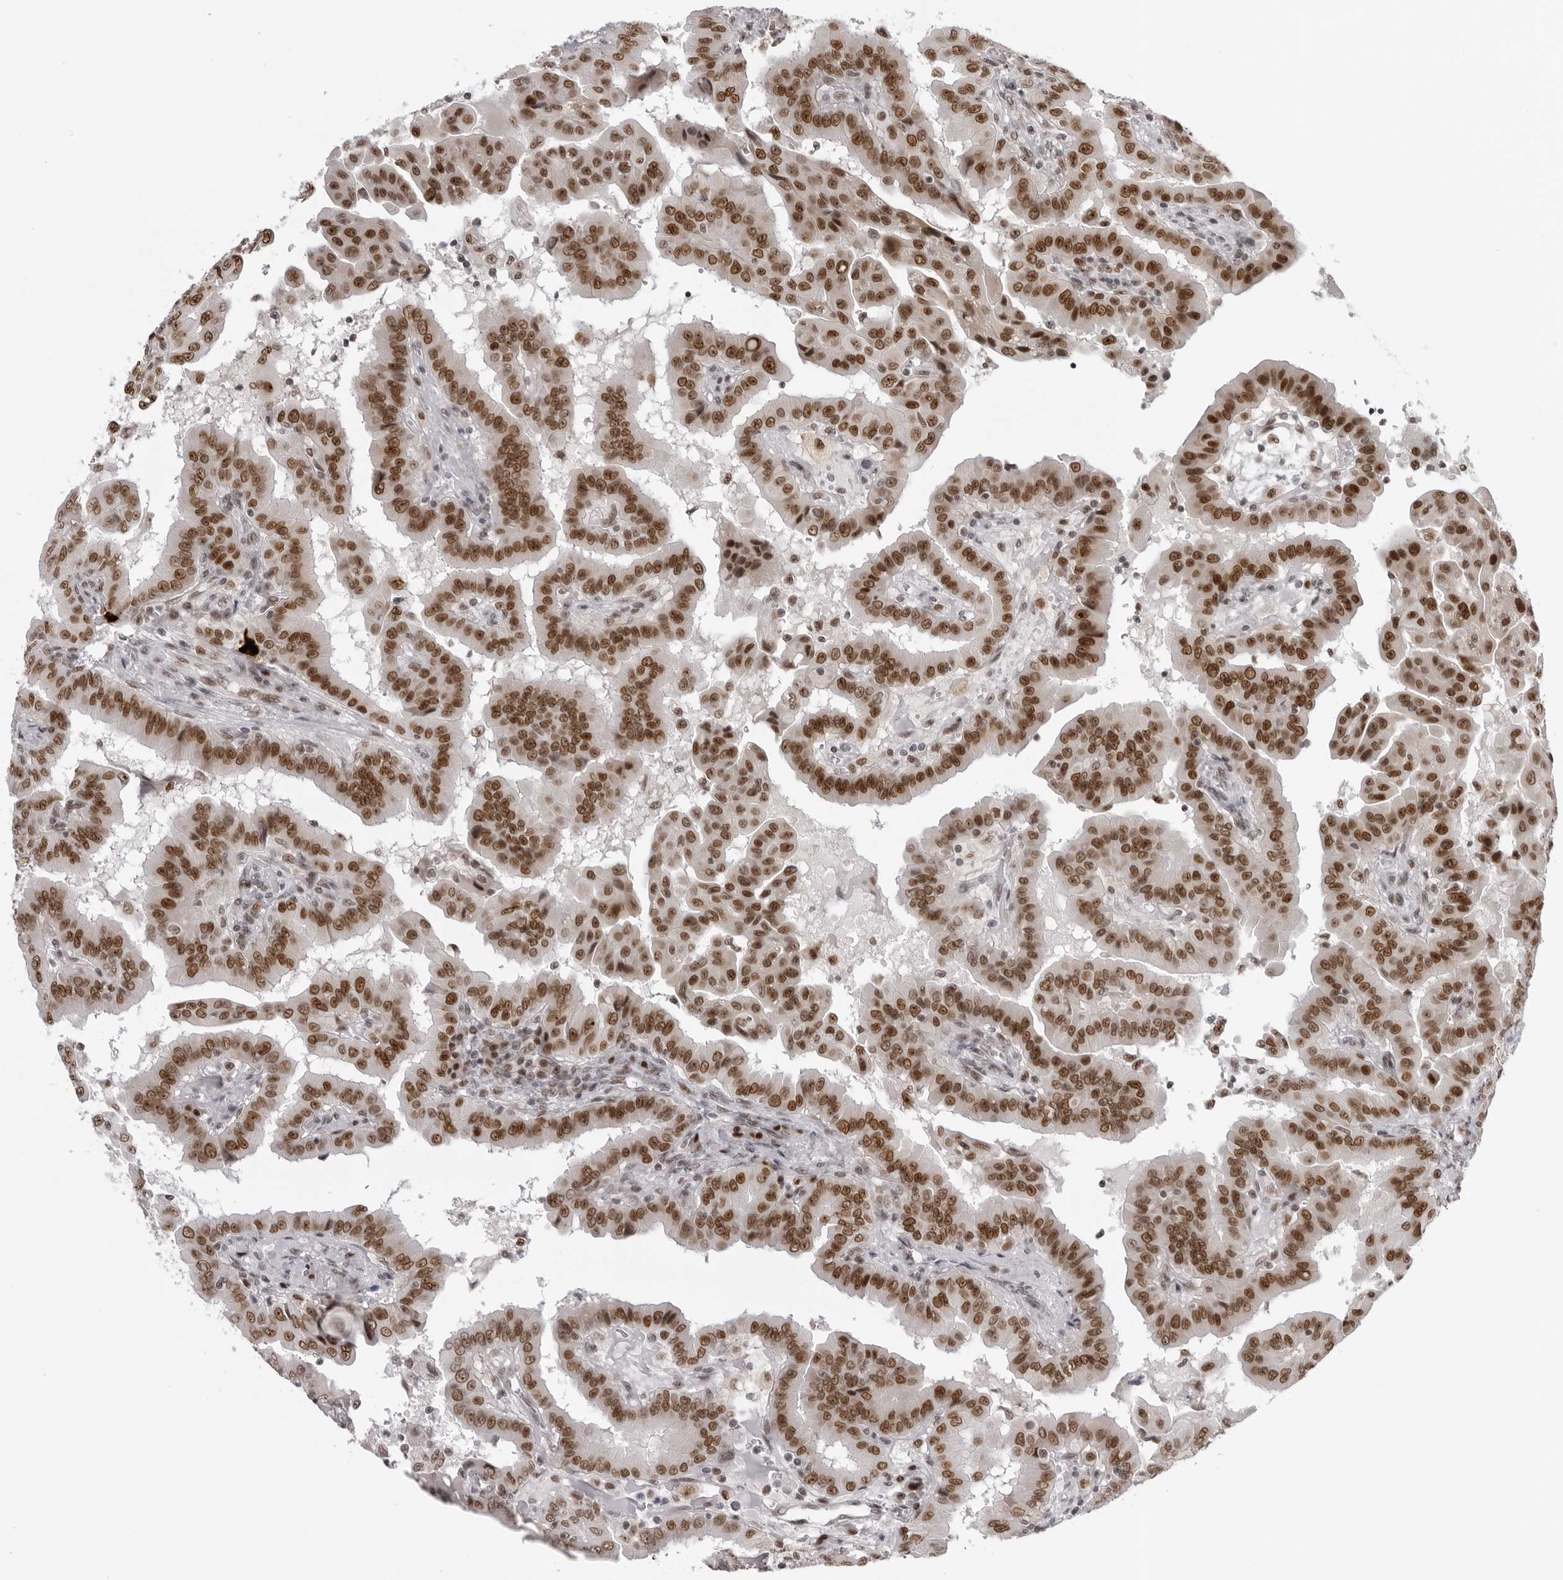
{"staining": {"intensity": "moderate", "quantity": ">75%", "location": "nuclear"}, "tissue": "thyroid cancer", "cell_type": "Tumor cells", "image_type": "cancer", "snomed": [{"axis": "morphology", "description": "Papillary adenocarcinoma, NOS"}, {"axis": "topography", "description": "Thyroid gland"}], "caption": "Papillary adenocarcinoma (thyroid) tissue reveals moderate nuclear expression in approximately >75% of tumor cells, visualized by immunohistochemistry. Ihc stains the protein in brown and the nuclei are stained blue.", "gene": "HEXIM2", "patient": {"sex": "male", "age": 33}}